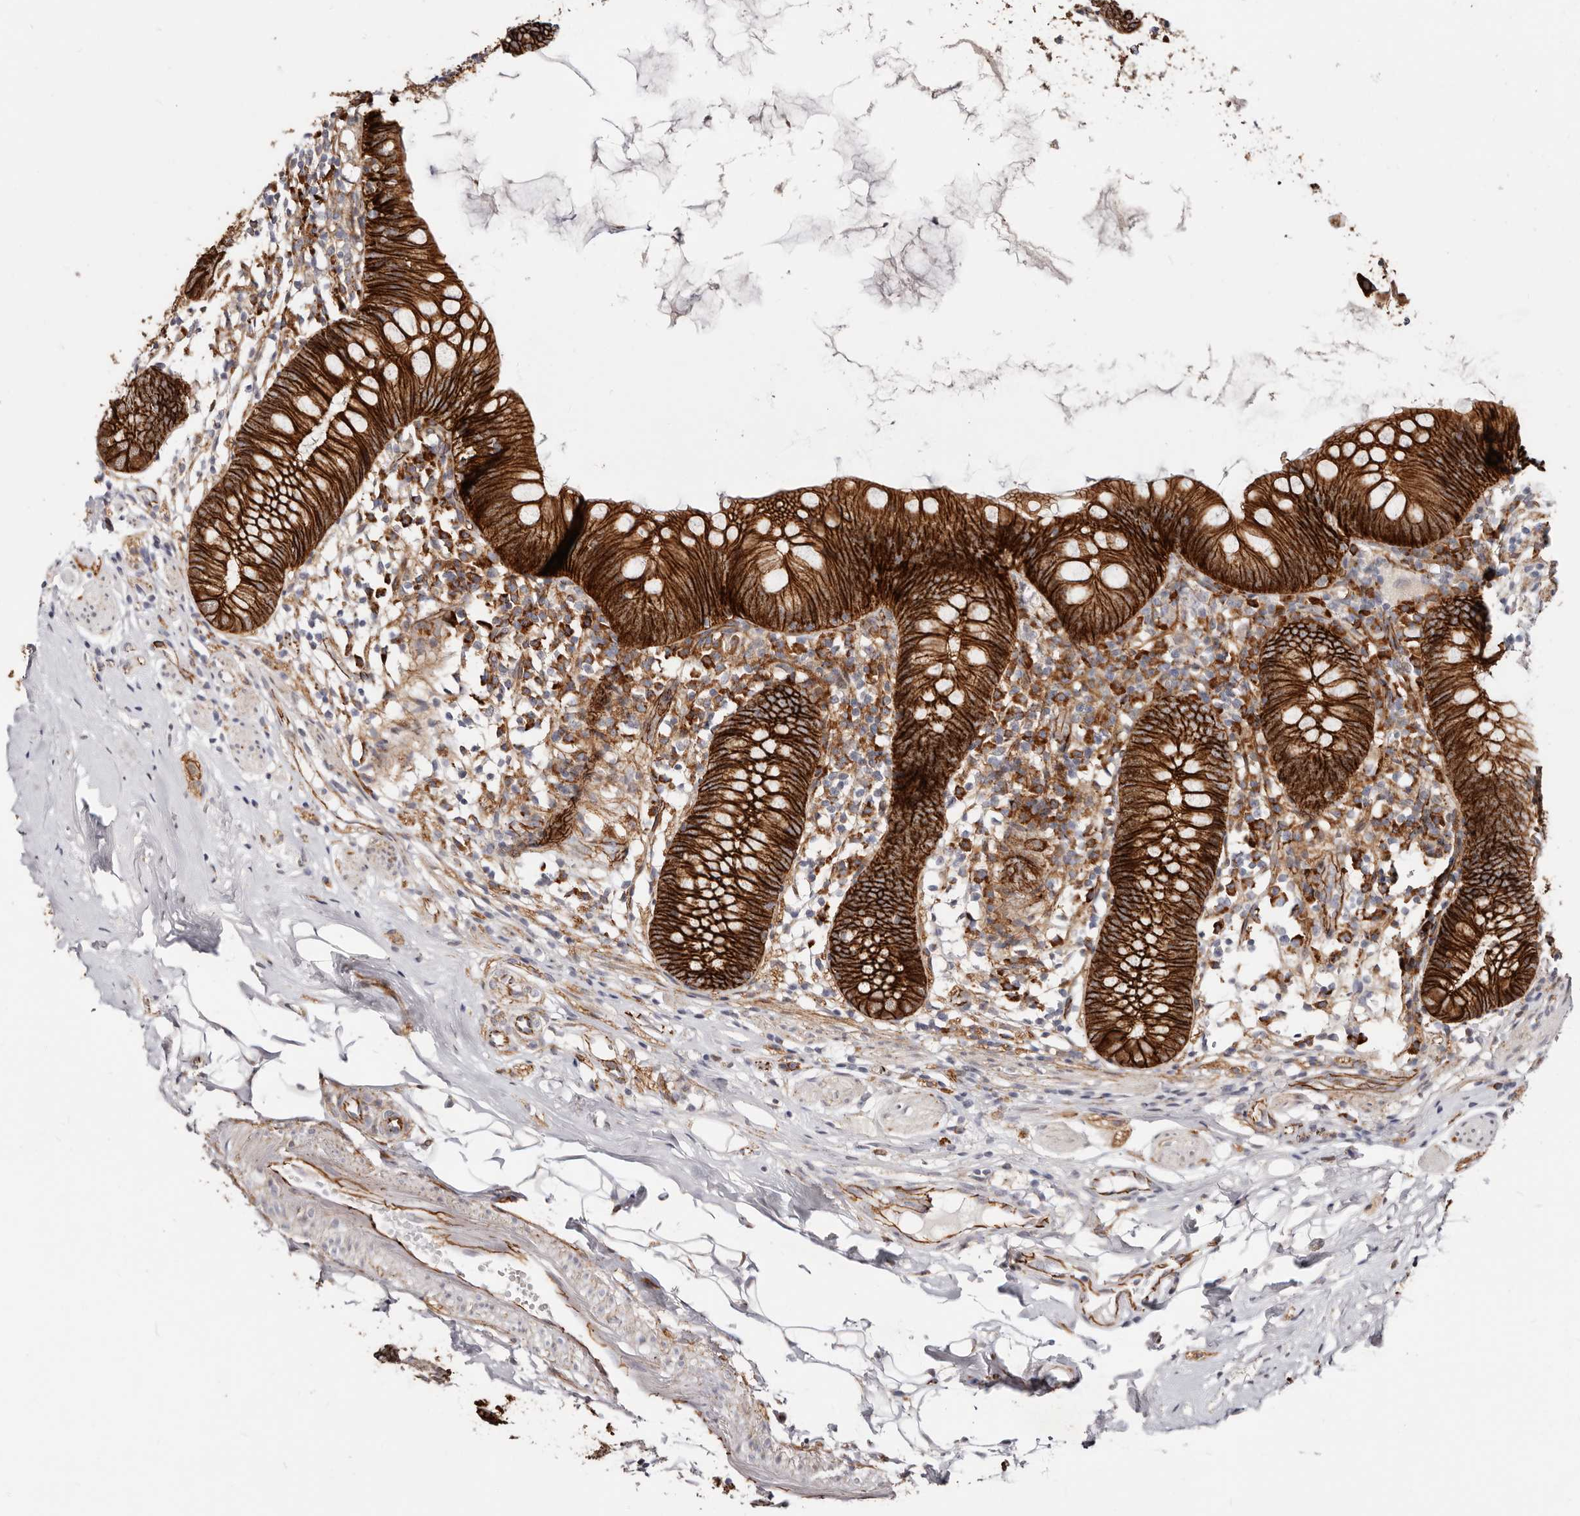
{"staining": {"intensity": "strong", "quantity": ">75%", "location": "cytoplasmic/membranous"}, "tissue": "appendix", "cell_type": "Glandular cells", "image_type": "normal", "snomed": [{"axis": "morphology", "description": "Normal tissue, NOS"}, {"axis": "topography", "description": "Appendix"}], "caption": "Immunohistochemistry (IHC) micrograph of unremarkable appendix: appendix stained using immunohistochemistry (IHC) demonstrates high levels of strong protein expression localized specifically in the cytoplasmic/membranous of glandular cells, appearing as a cytoplasmic/membranous brown color.", "gene": "CTNNB1", "patient": {"sex": "female", "age": 62}}